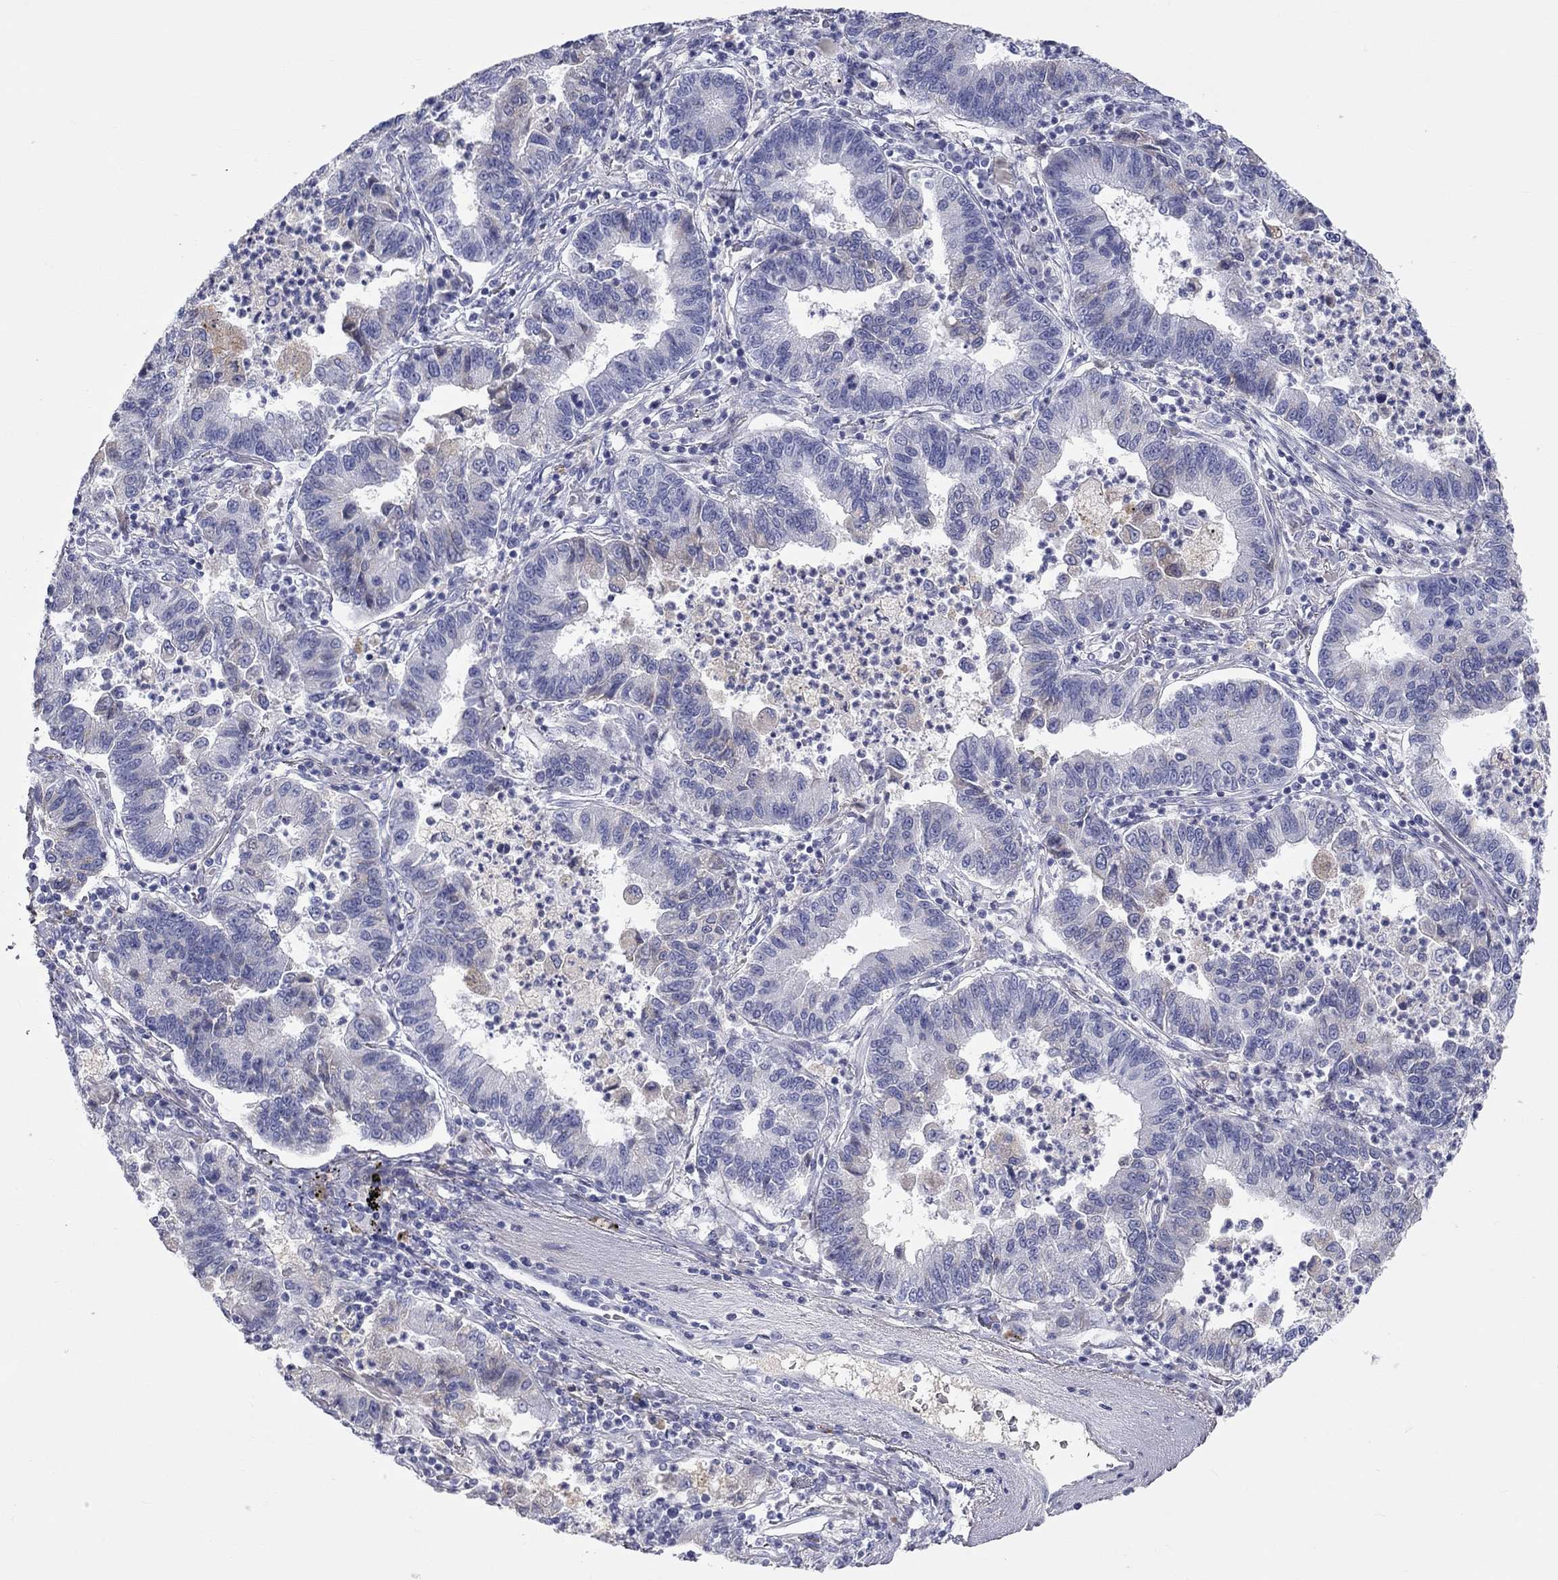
{"staining": {"intensity": "negative", "quantity": "none", "location": "none"}, "tissue": "lung cancer", "cell_type": "Tumor cells", "image_type": "cancer", "snomed": [{"axis": "morphology", "description": "Adenocarcinoma, NOS"}, {"axis": "topography", "description": "Lung"}], "caption": "An IHC micrograph of lung cancer (adenocarcinoma) is shown. There is no staining in tumor cells of lung cancer (adenocarcinoma). The staining is performed using DAB brown chromogen with nuclei counter-stained in using hematoxylin.", "gene": "ST7L", "patient": {"sex": "female", "age": 57}}